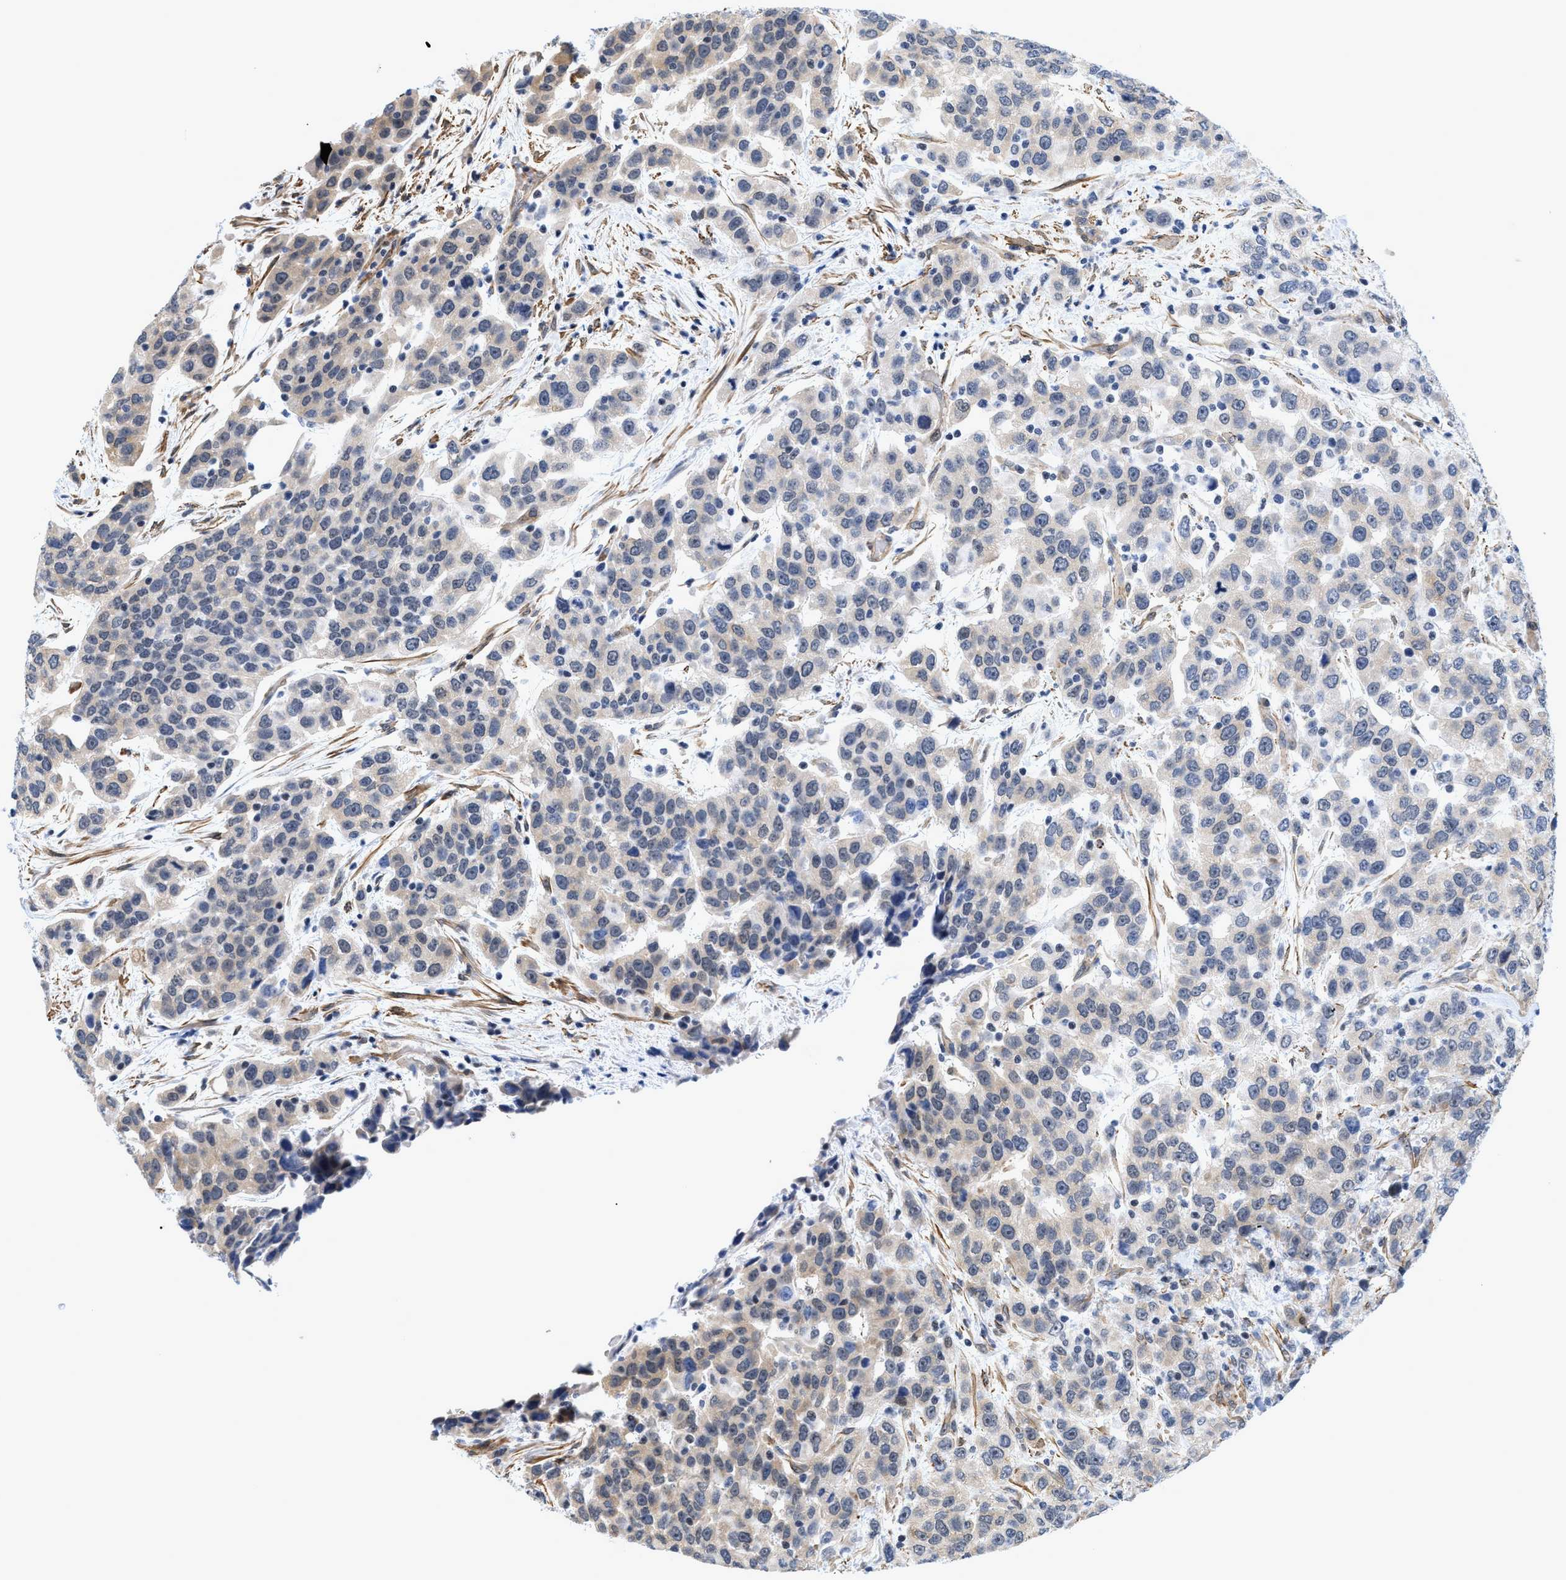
{"staining": {"intensity": "weak", "quantity": "<25%", "location": "cytoplasmic/membranous"}, "tissue": "urothelial cancer", "cell_type": "Tumor cells", "image_type": "cancer", "snomed": [{"axis": "morphology", "description": "Urothelial carcinoma, High grade"}, {"axis": "topography", "description": "Urinary bladder"}], "caption": "An IHC histopathology image of urothelial cancer is shown. There is no staining in tumor cells of urothelial cancer.", "gene": "GPRASP2", "patient": {"sex": "female", "age": 80}}